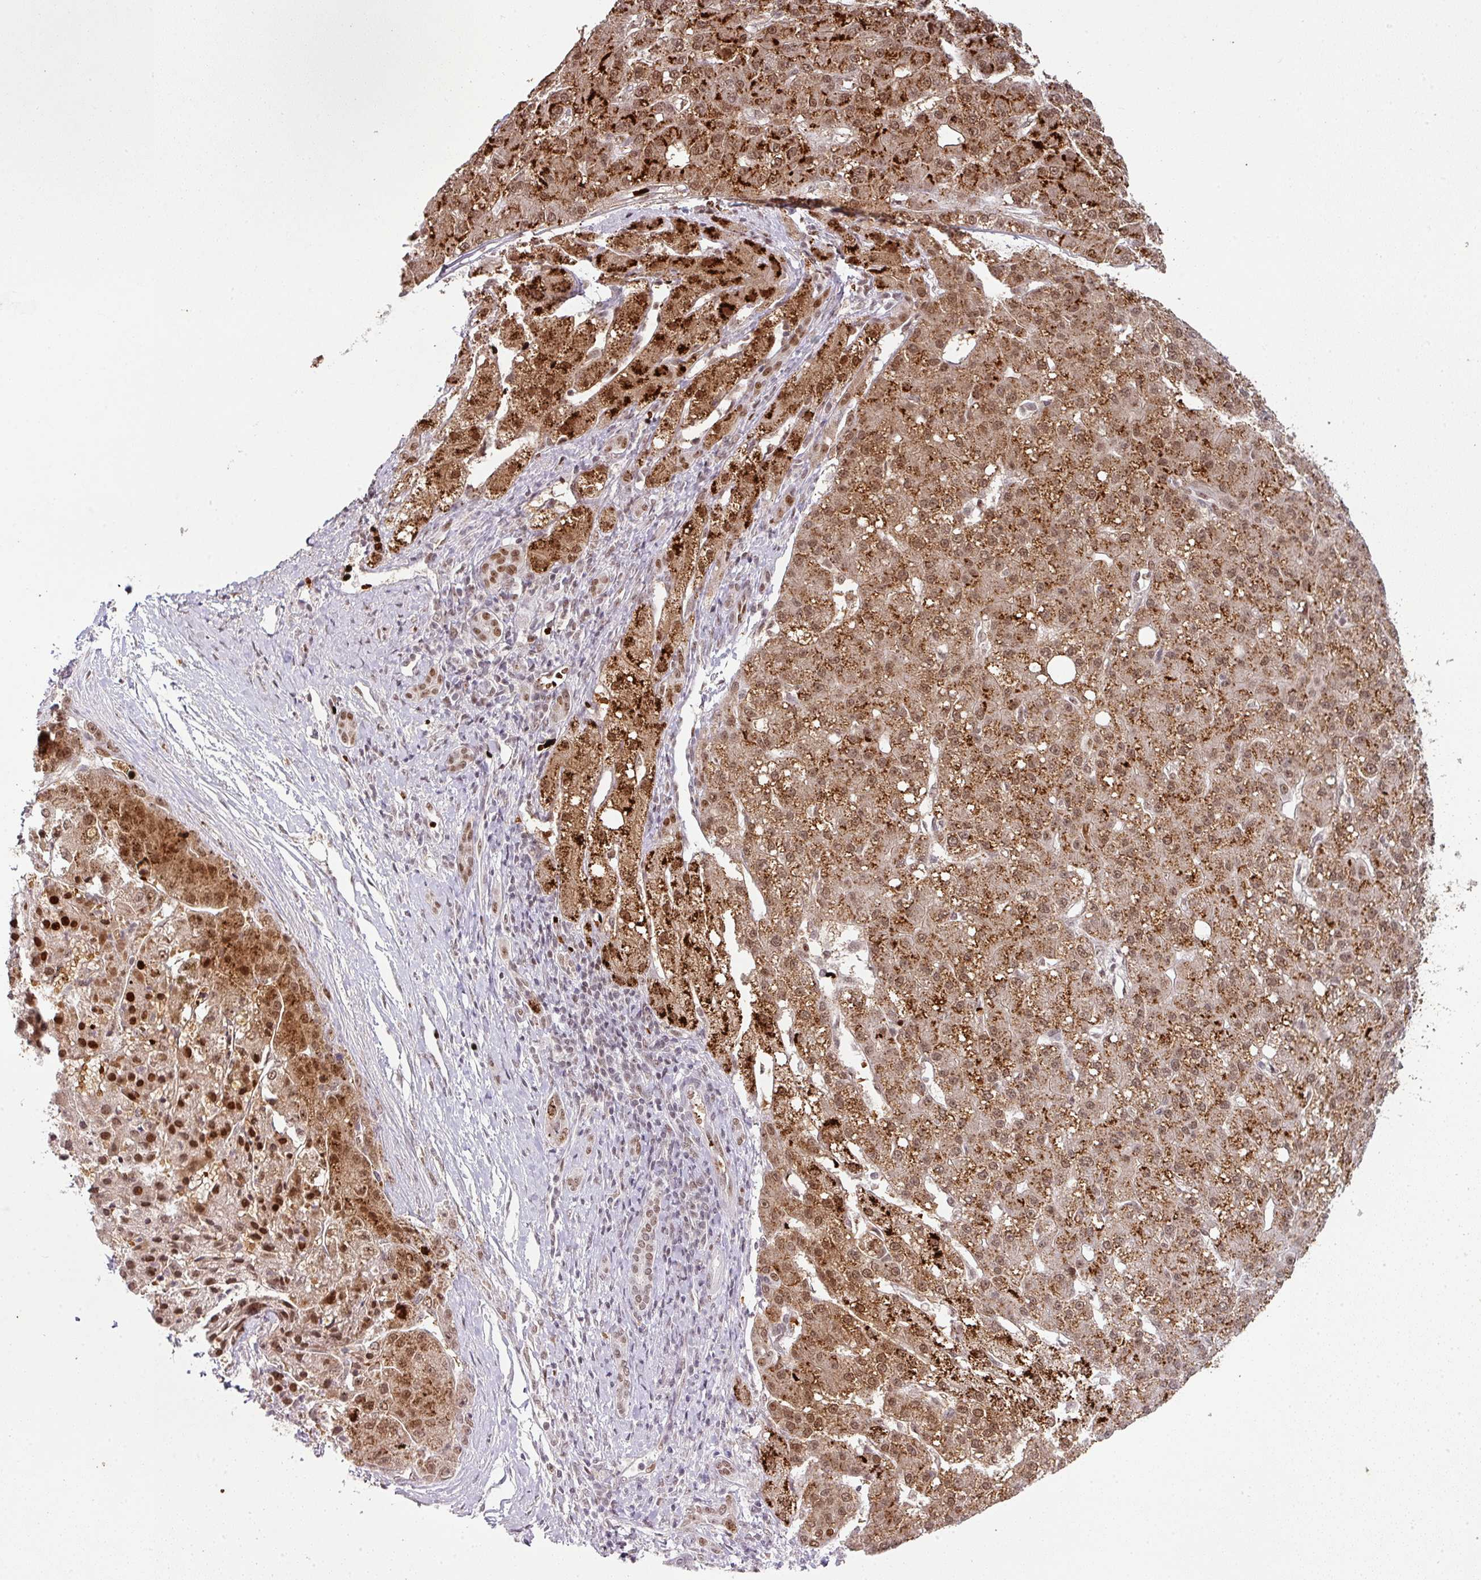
{"staining": {"intensity": "moderate", "quantity": ">75%", "location": "cytoplasmic/membranous,nuclear"}, "tissue": "liver cancer", "cell_type": "Tumor cells", "image_type": "cancer", "snomed": [{"axis": "morphology", "description": "Carcinoma, Hepatocellular, NOS"}, {"axis": "topography", "description": "Liver"}], "caption": "Immunohistochemistry histopathology image of liver hepatocellular carcinoma stained for a protein (brown), which exhibits medium levels of moderate cytoplasmic/membranous and nuclear staining in approximately >75% of tumor cells.", "gene": "NEIL1", "patient": {"sex": "male", "age": 67}}